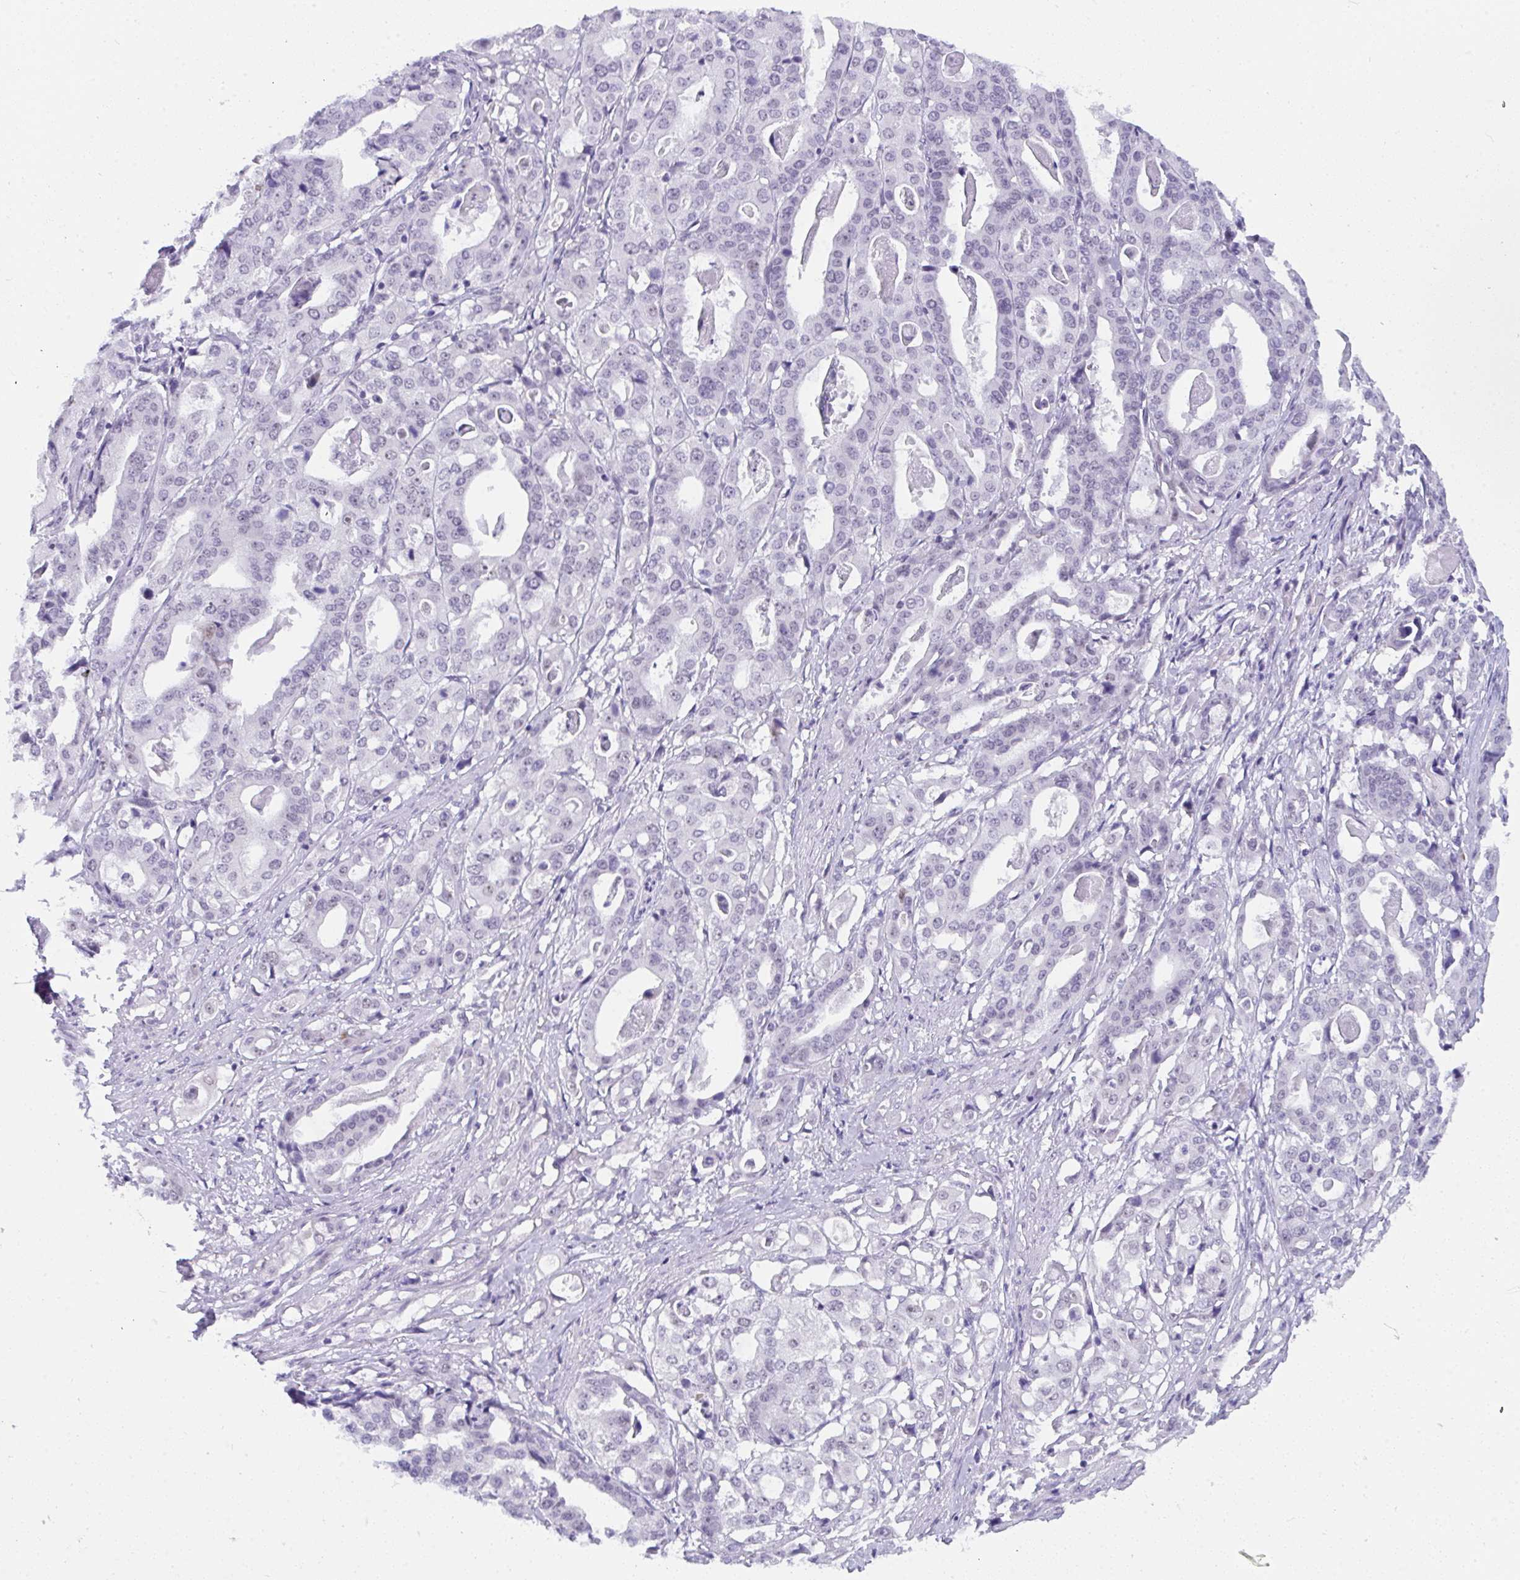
{"staining": {"intensity": "negative", "quantity": "none", "location": "none"}, "tissue": "stomach cancer", "cell_type": "Tumor cells", "image_type": "cancer", "snomed": [{"axis": "morphology", "description": "Adenocarcinoma, NOS"}, {"axis": "topography", "description": "Stomach"}], "caption": "Immunohistochemical staining of human stomach cancer (adenocarcinoma) exhibits no significant positivity in tumor cells.", "gene": "CDK13", "patient": {"sex": "male", "age": 48}}